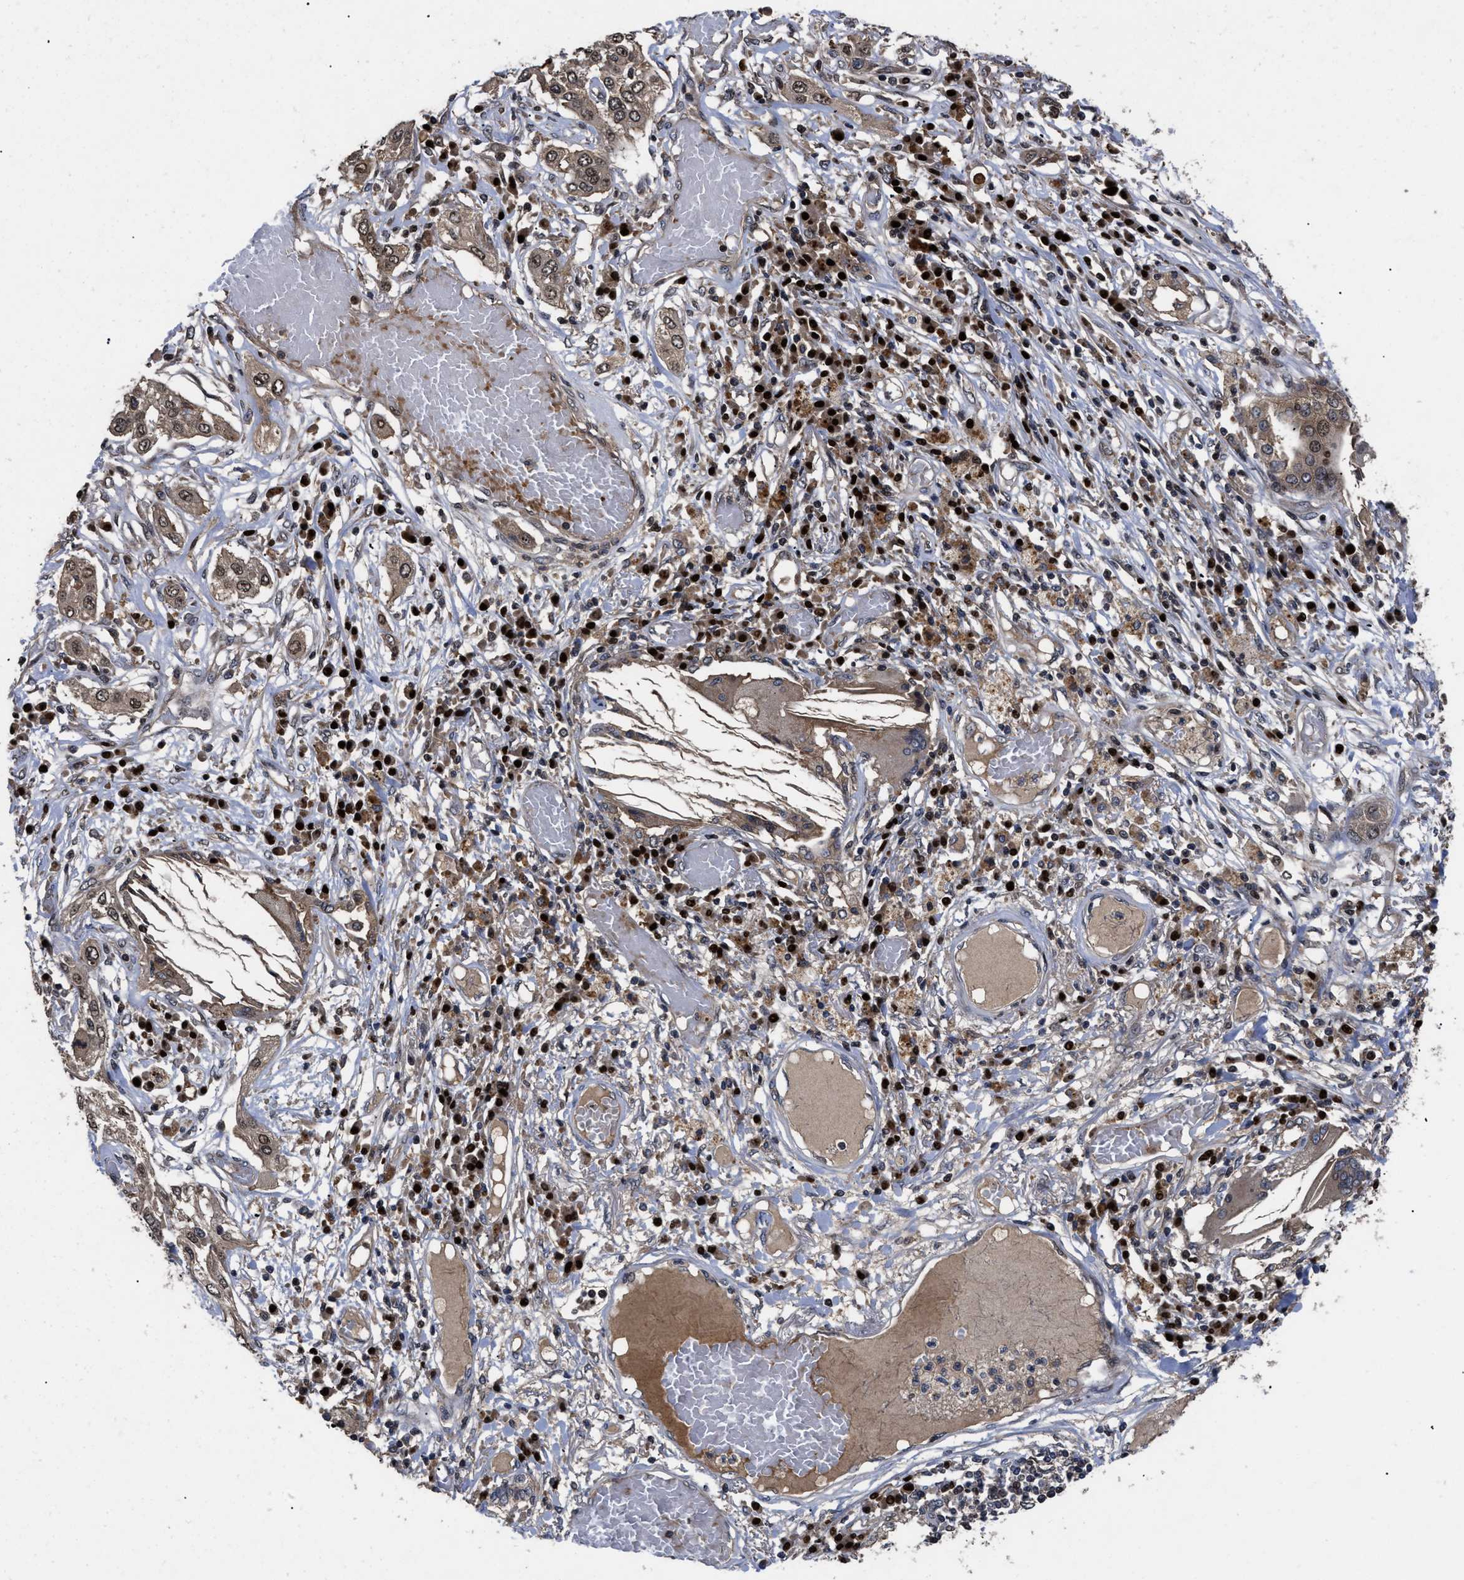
{"staining": {"intensity": "moderate", "quantity": ">75%", "location": "cytoplasmic/membranous"}, "tissue": "lung cancer", "cell_type": "Tumor cells", "image_type": "cancer", "snomed": [{"axis": "morphology", "description": "Squamous cell carcinoma, NOS"}, {"axis": "topography", "description": "Lung"}], "caption": "Protein staining displays moderate cytoplasmic/membranous positivity in approximately >75% of tumor cells in lung cancer (squamous cell carcinoma). (brown staining indicates protein expression, while blue staining denotes nuclei).", "gene": "FAM200A", "patient": {"sex": "male", "age": 71}}